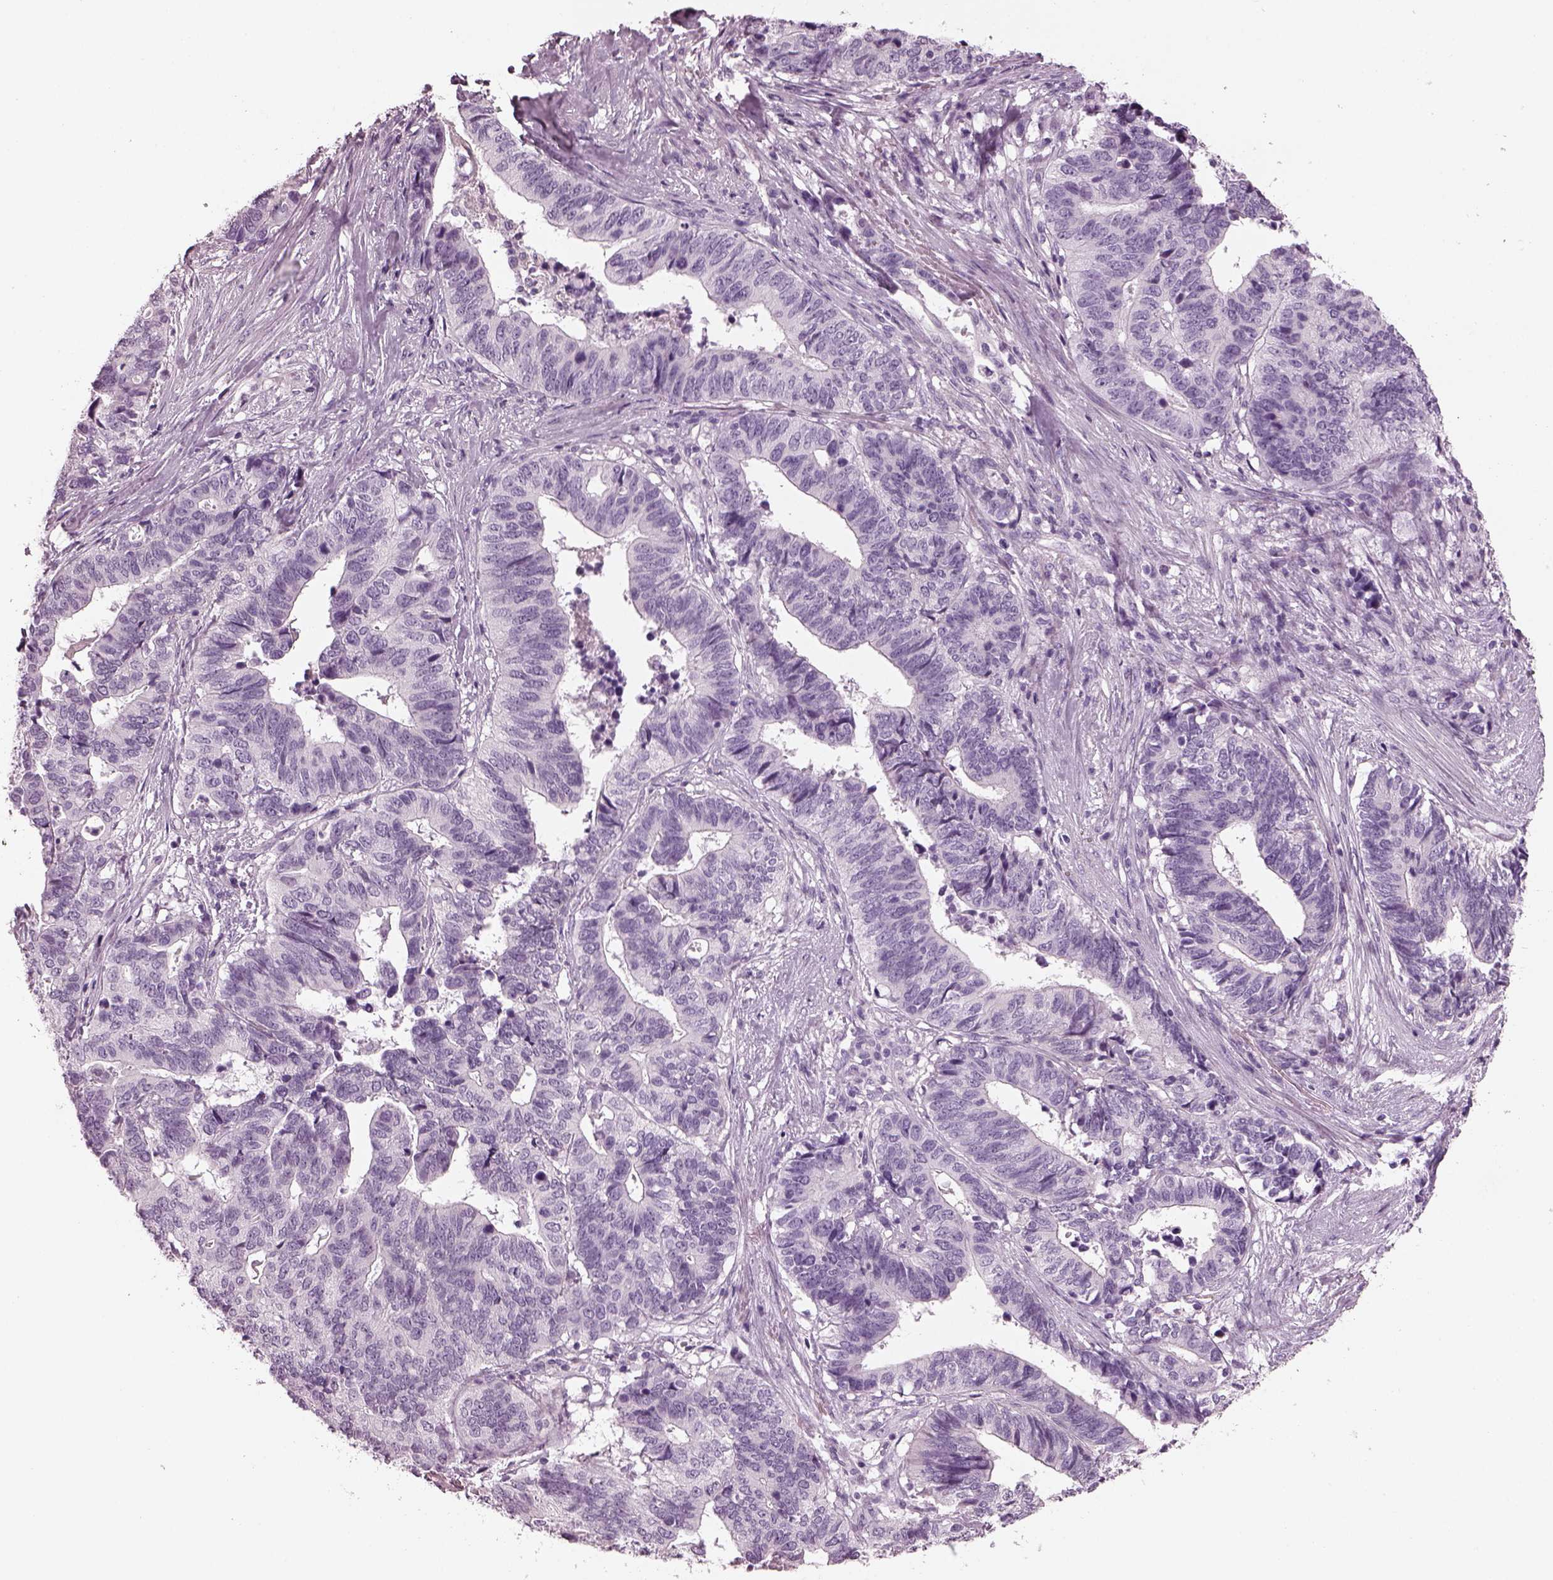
{"staining": {"intensity": "negative", "quantity": "none", "location": "none"}, "tissue": "stomach cancer", "cell_type": "Tumor cells", "image_type": "cancer", "snomed": [{"axis": "morphology", "description": "Adenocarcinoma, NOS"}, {"axis": "topography", "description": "Stomach, upper"}], "caption": "This is a histopathology image of IHC staining of stomach cancer (adenocarcinoma), which shows no staining in tumor cells.", "gene": "PDC", "patient": {"sex": "female", "age": 67}}